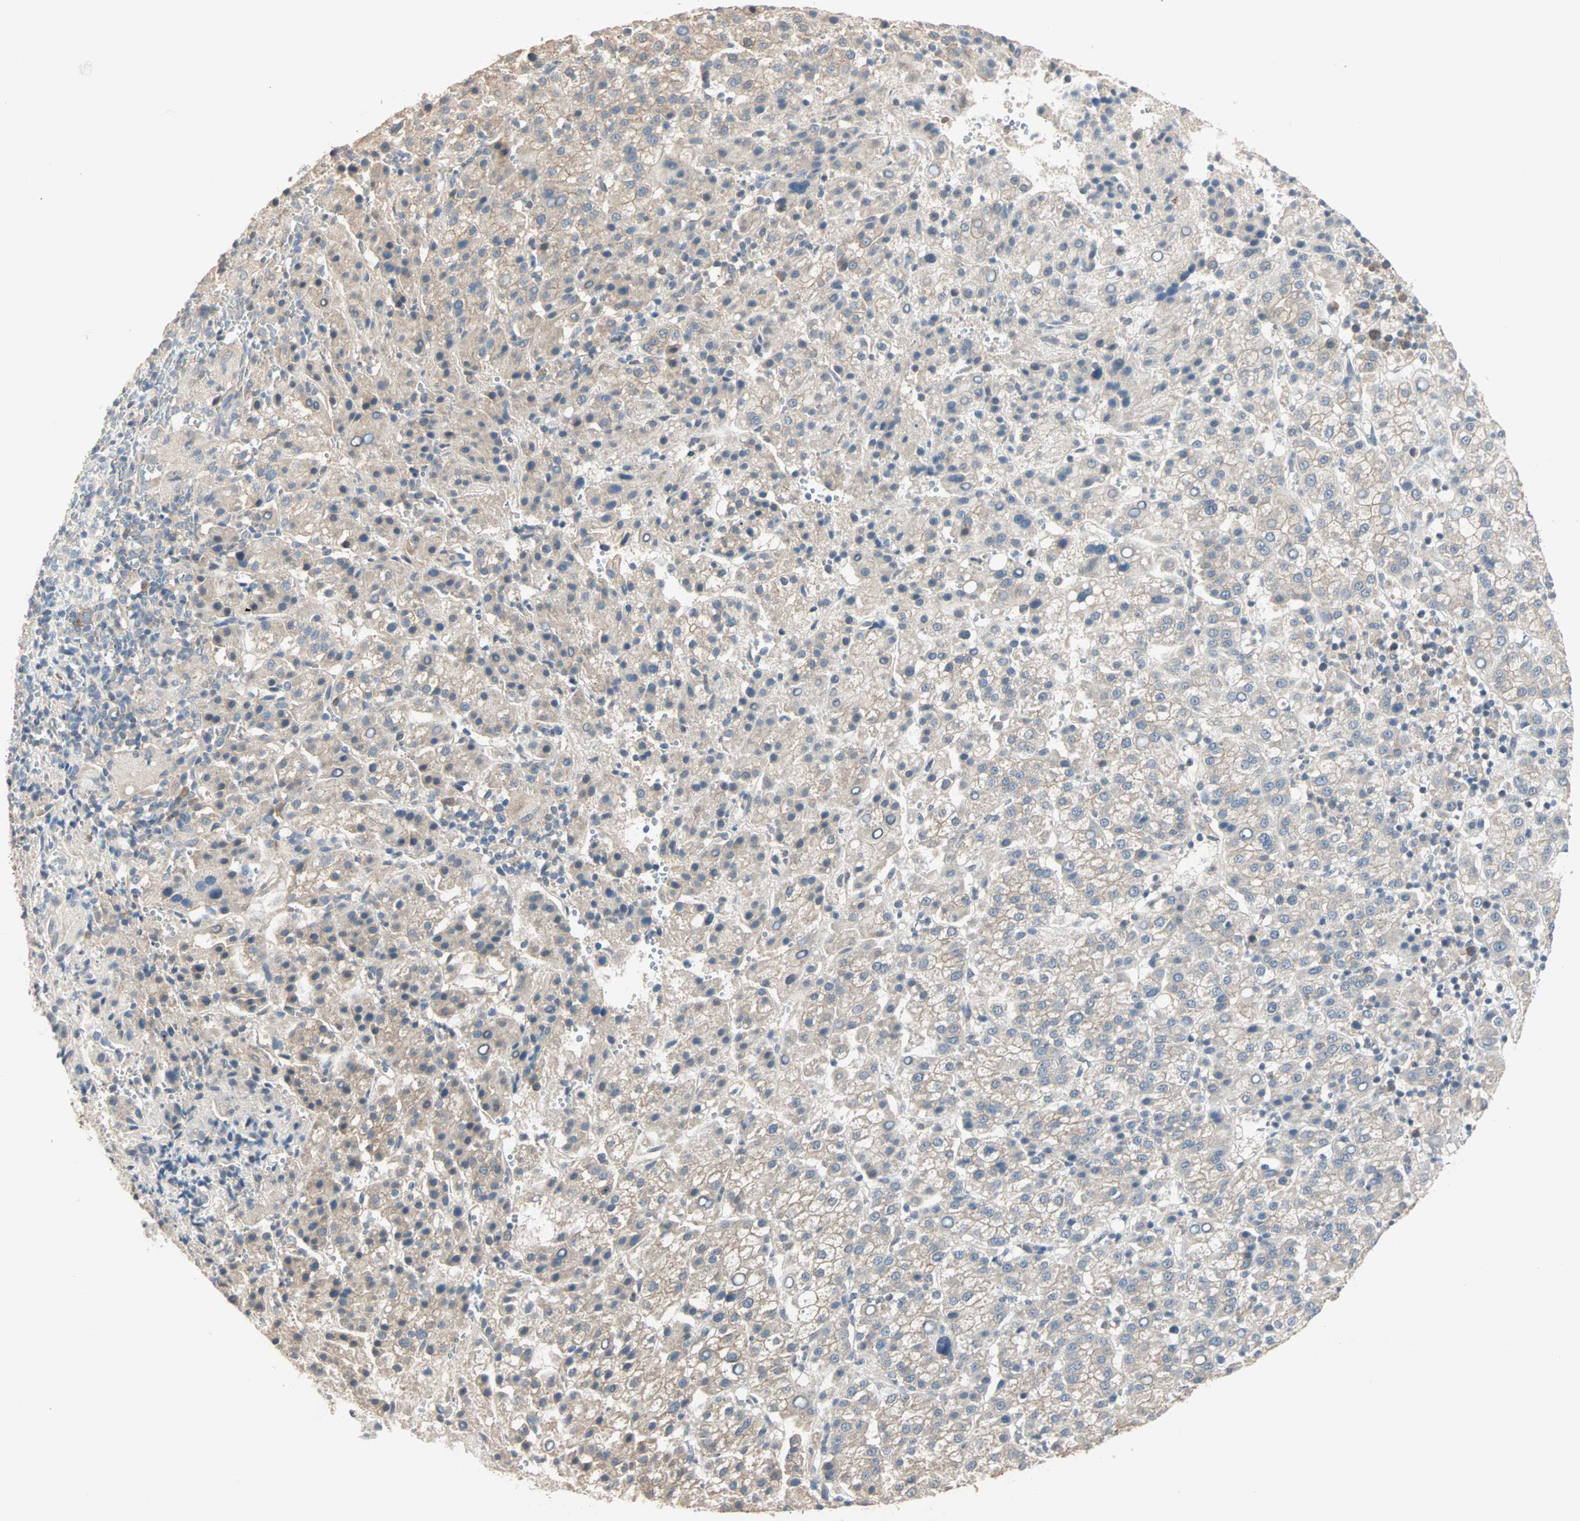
{"staining": {"intensity": "weak", "quantity": "25%-75%", "location": "cytoplasmic/membranous"}, "tissue": "liver cancer", "cell_type": "Tumor cells", "image_type": "cancer", "snomed": [{"axis": "morphology", "description": "Carcinoma, Hepatocellular, NOS"}, {"axis": "topography", "description": "Liver"}], "caption": "A photomicrograph showing weak cytoplasmic/membranous positivity in about 25%-75% of tumor cells in hepatocellular carcinoma (liver), as visualized by brown immunohistochemical staining.", "gene": "TTF2", "patient": {"sex": "female", "age": 58}}